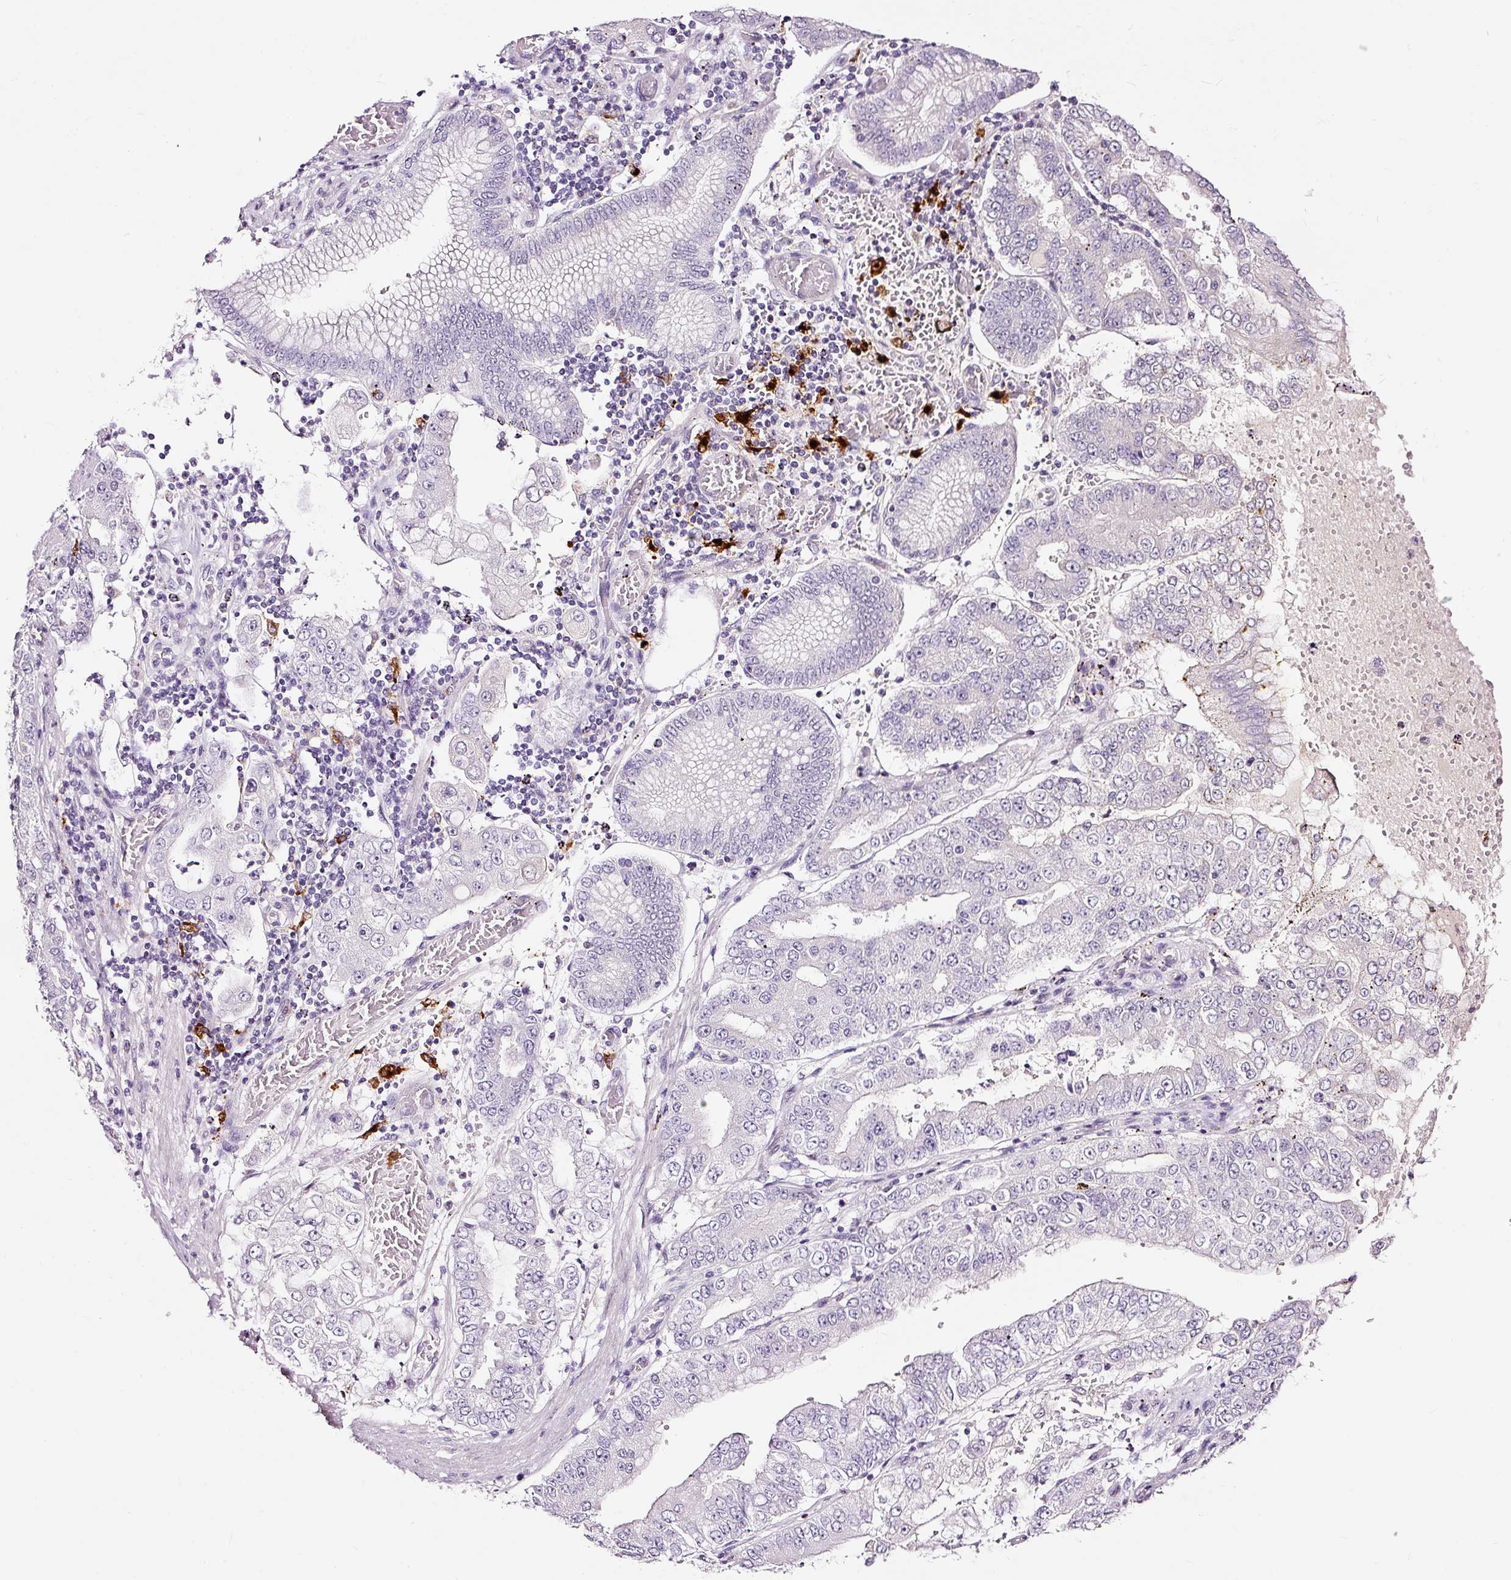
{"staining": {"intensity": "negative", "quantity": "none", "location": "none"}, "tissue": "stomach cancer", "cell_type": "Tumor cells", "image_type": "cancer", "snomed": [{"axis": "morphology", "description": "Adenocarcinoma, NOS"}, {"axis": "topography", "description": "Stomach"}], "caption": "This photomicrograph is of stomach cancer stained with immunohistochemistry to label a protein in brown with the nuclei are counter-stained blue. There is no positivity in tumor cells.", "gene": "LAMP3", "patient": {"sex": "male", "age": 76}}